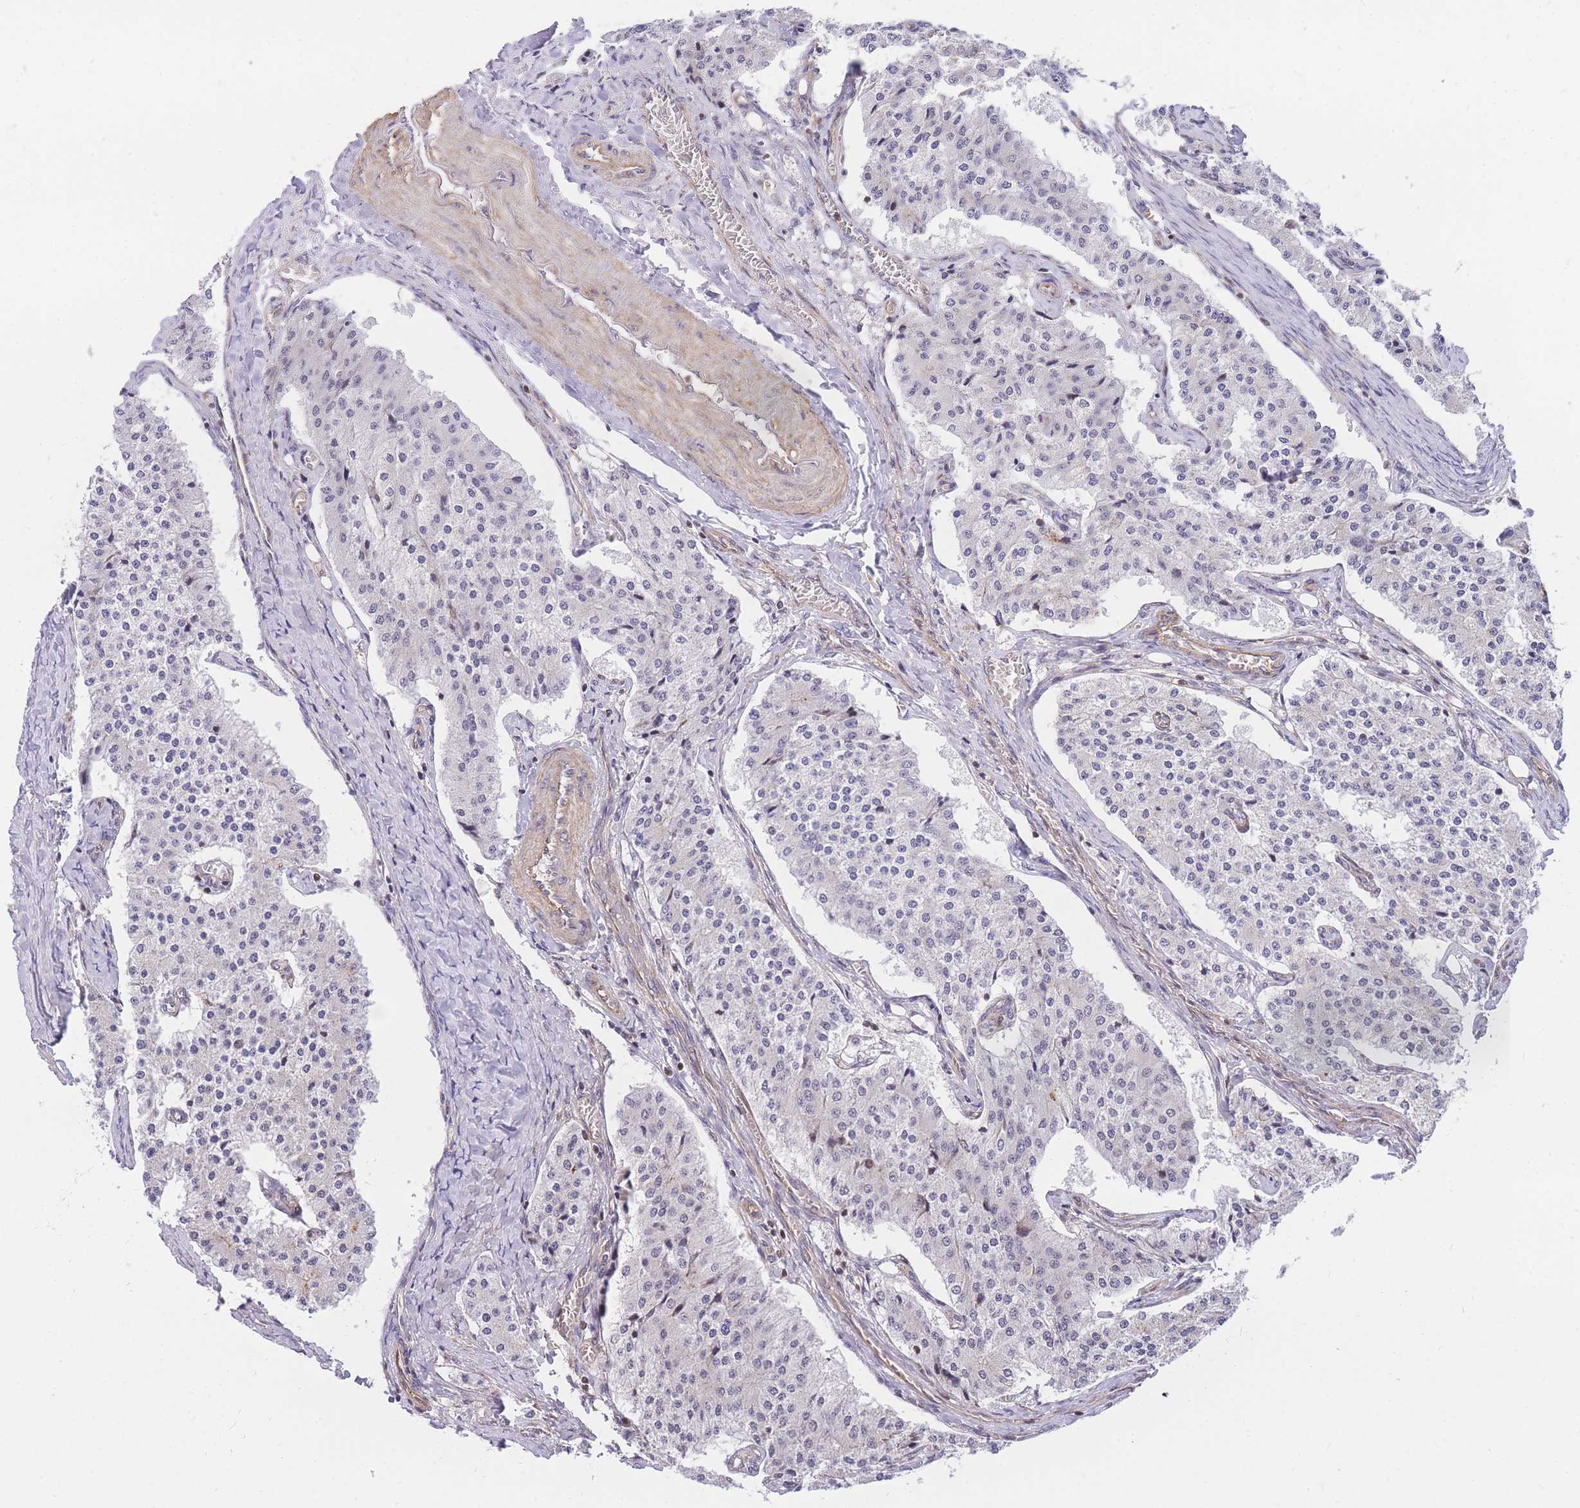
{"staining": {"intensity": "negative", "quantity": "none", "location": "none"}, "tissue": "carcinoid", "cell_type": "Tumor cells", "image_type": "cancer", "snomed": [{"axis": "morphology", "description": "Carcinoid, malignant, NOS"}, {"axis": "topography", "description": "Colon"}], "caption": "Immunohistochemistry of human malignant carcinoid demonstrates no expression in tumor cells.", "gene": "S100PBP", "patient": {"sex": "female", "age": 52}}